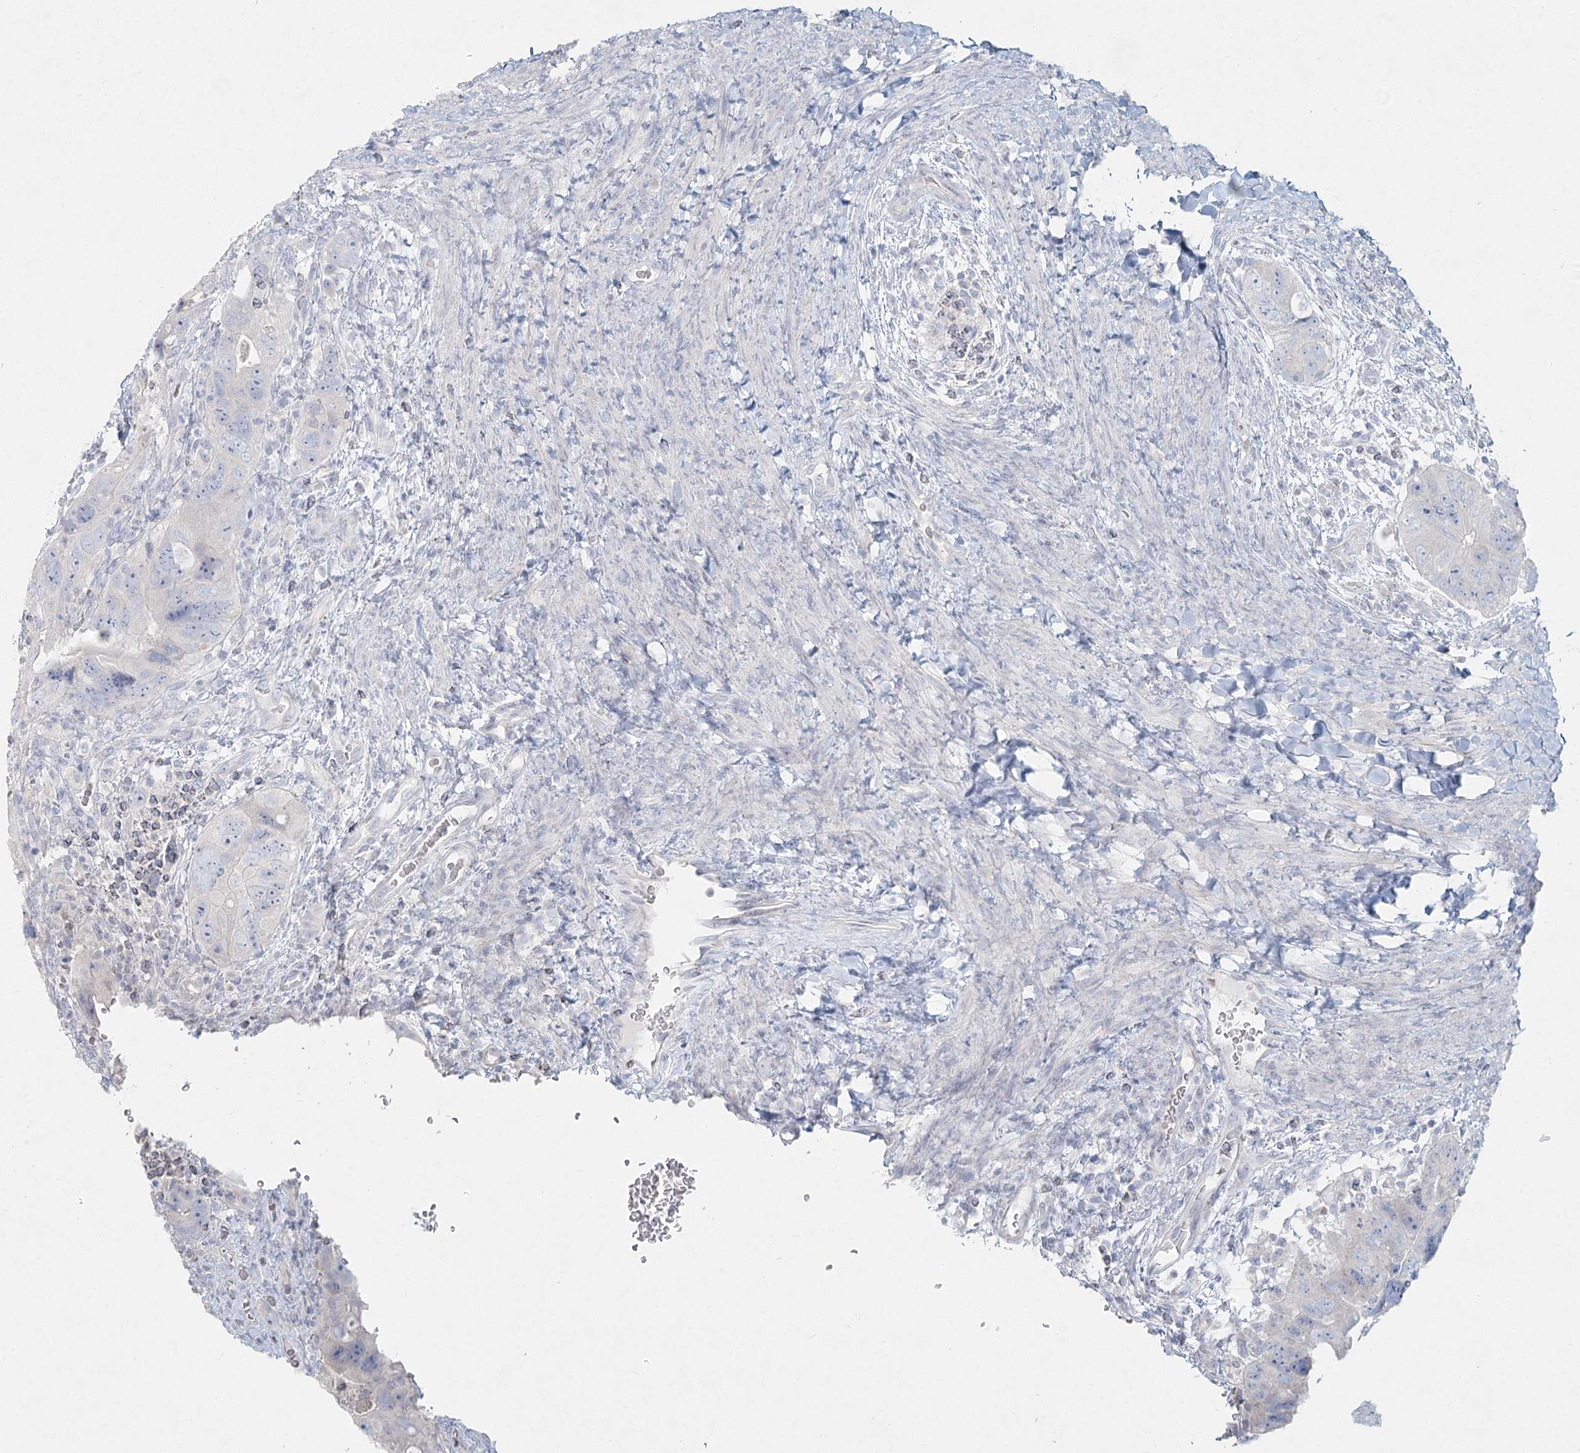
{"staining": {"intensity": "negative", "quantity": "none", "location": "none"}, "tissue": "colorectal cancer", "cell_type": "Tumor cells", "image_type": "cancer", "snomed": [{"axis": "morphology", "description": "Adenocarcinoma, NOS"}, {"axis": "topography", "description": "Rectum"}], "caption": "This is an immunohistochemistry (IHC) micrograph of human colorectal adenocarcinoma. There is no expression in tumor cells.", "gene": "LRP2BP", "patient": {"sex": "male", "age": 59}}